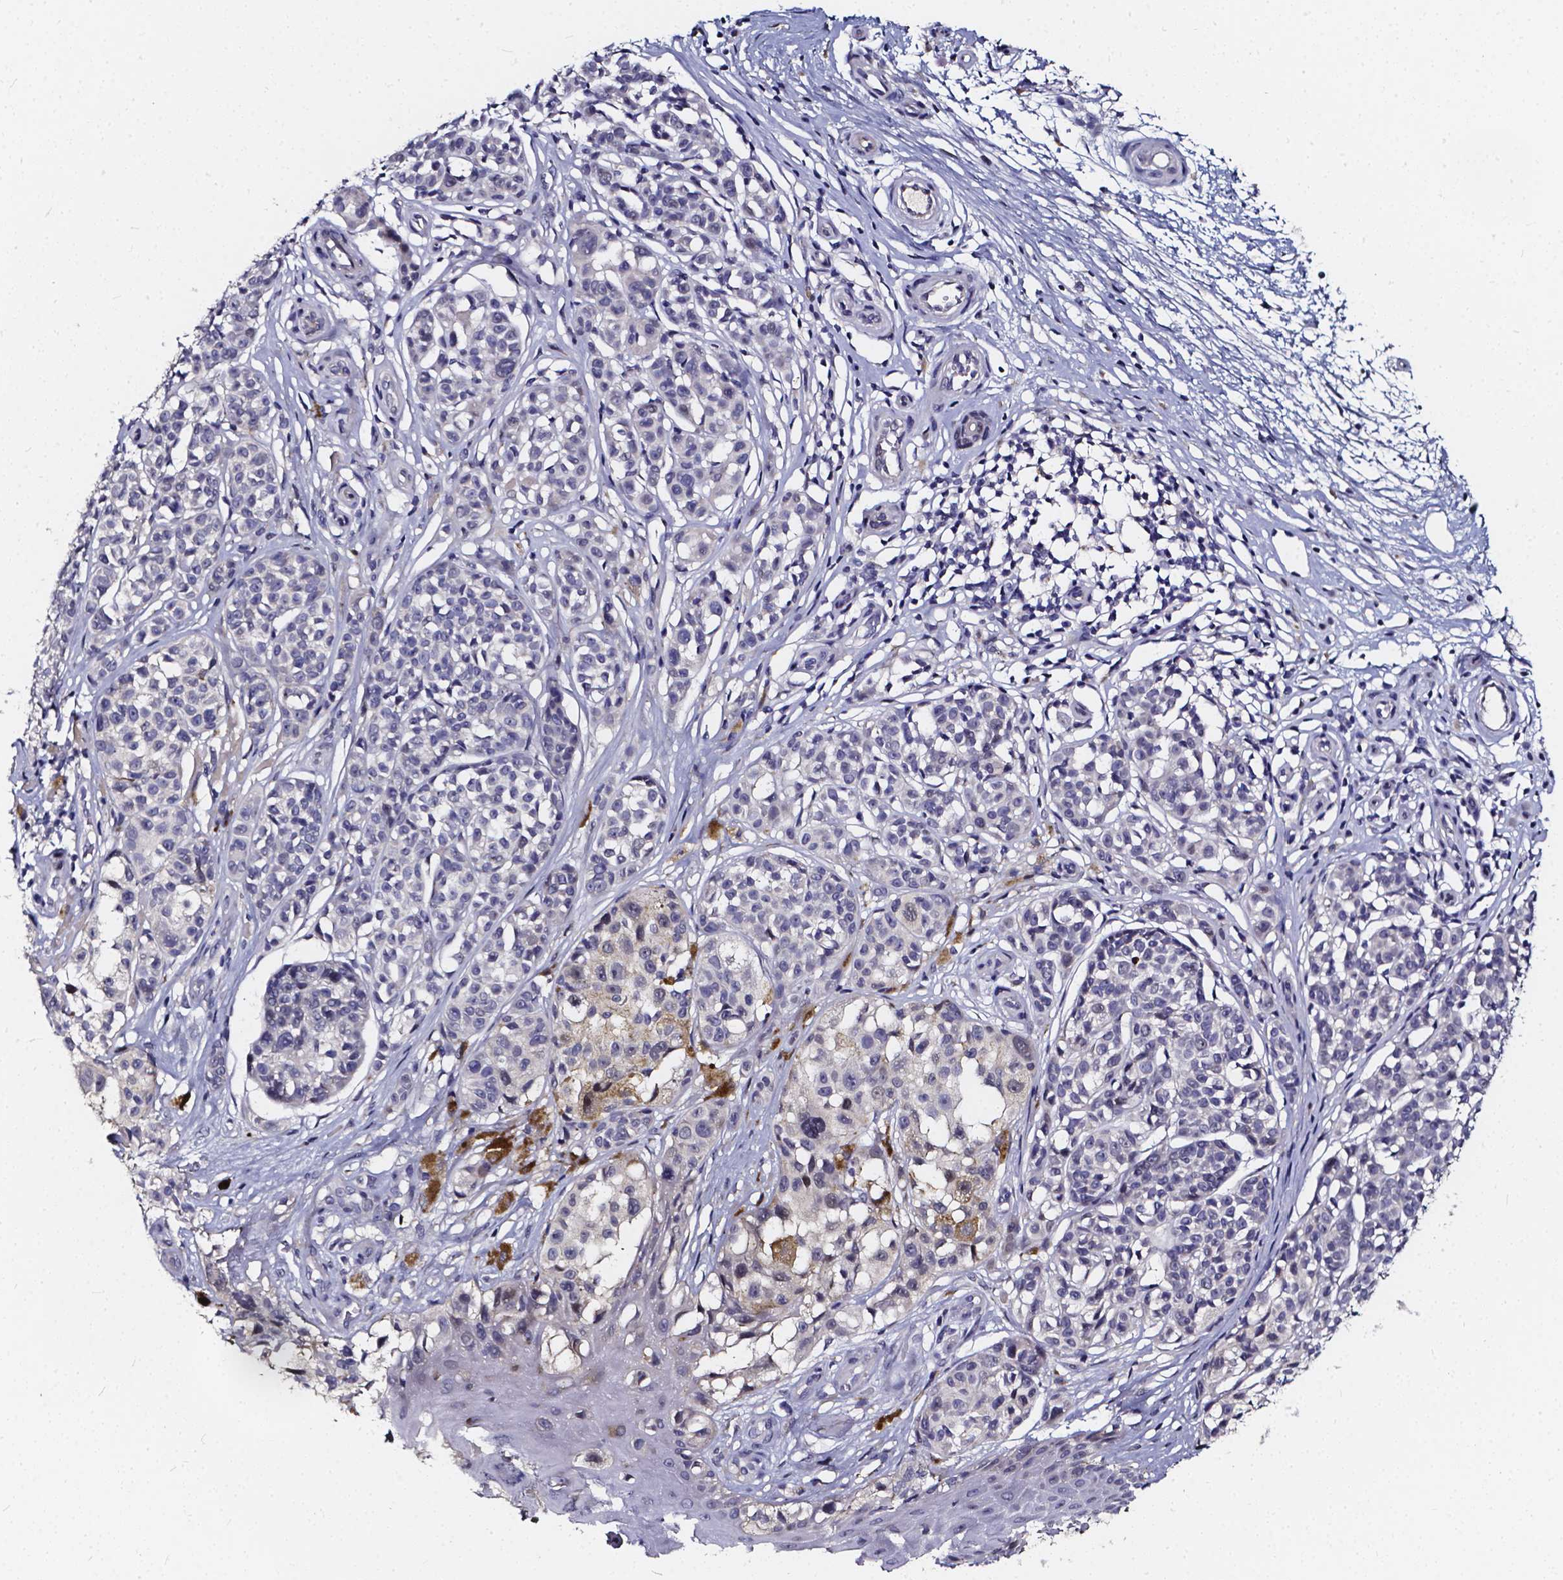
{"staining": {"intensity": "negative", "quantity": "none", "location": "none"}, "tissue": "melanoma", "cell_type": "Tumor cells", "image_type": "cancer", "snomed": [{"axis": "morphology", "description": "Malignant melanoma, NOS"}, {"axis": "topography", "description": "Skin"}], "caption": "Malignant melanoma stained for a protein using IHC shows no staining tumor cells.", "gene": "SOWAHA", "patient": {"sex": "female", "age": 90}}